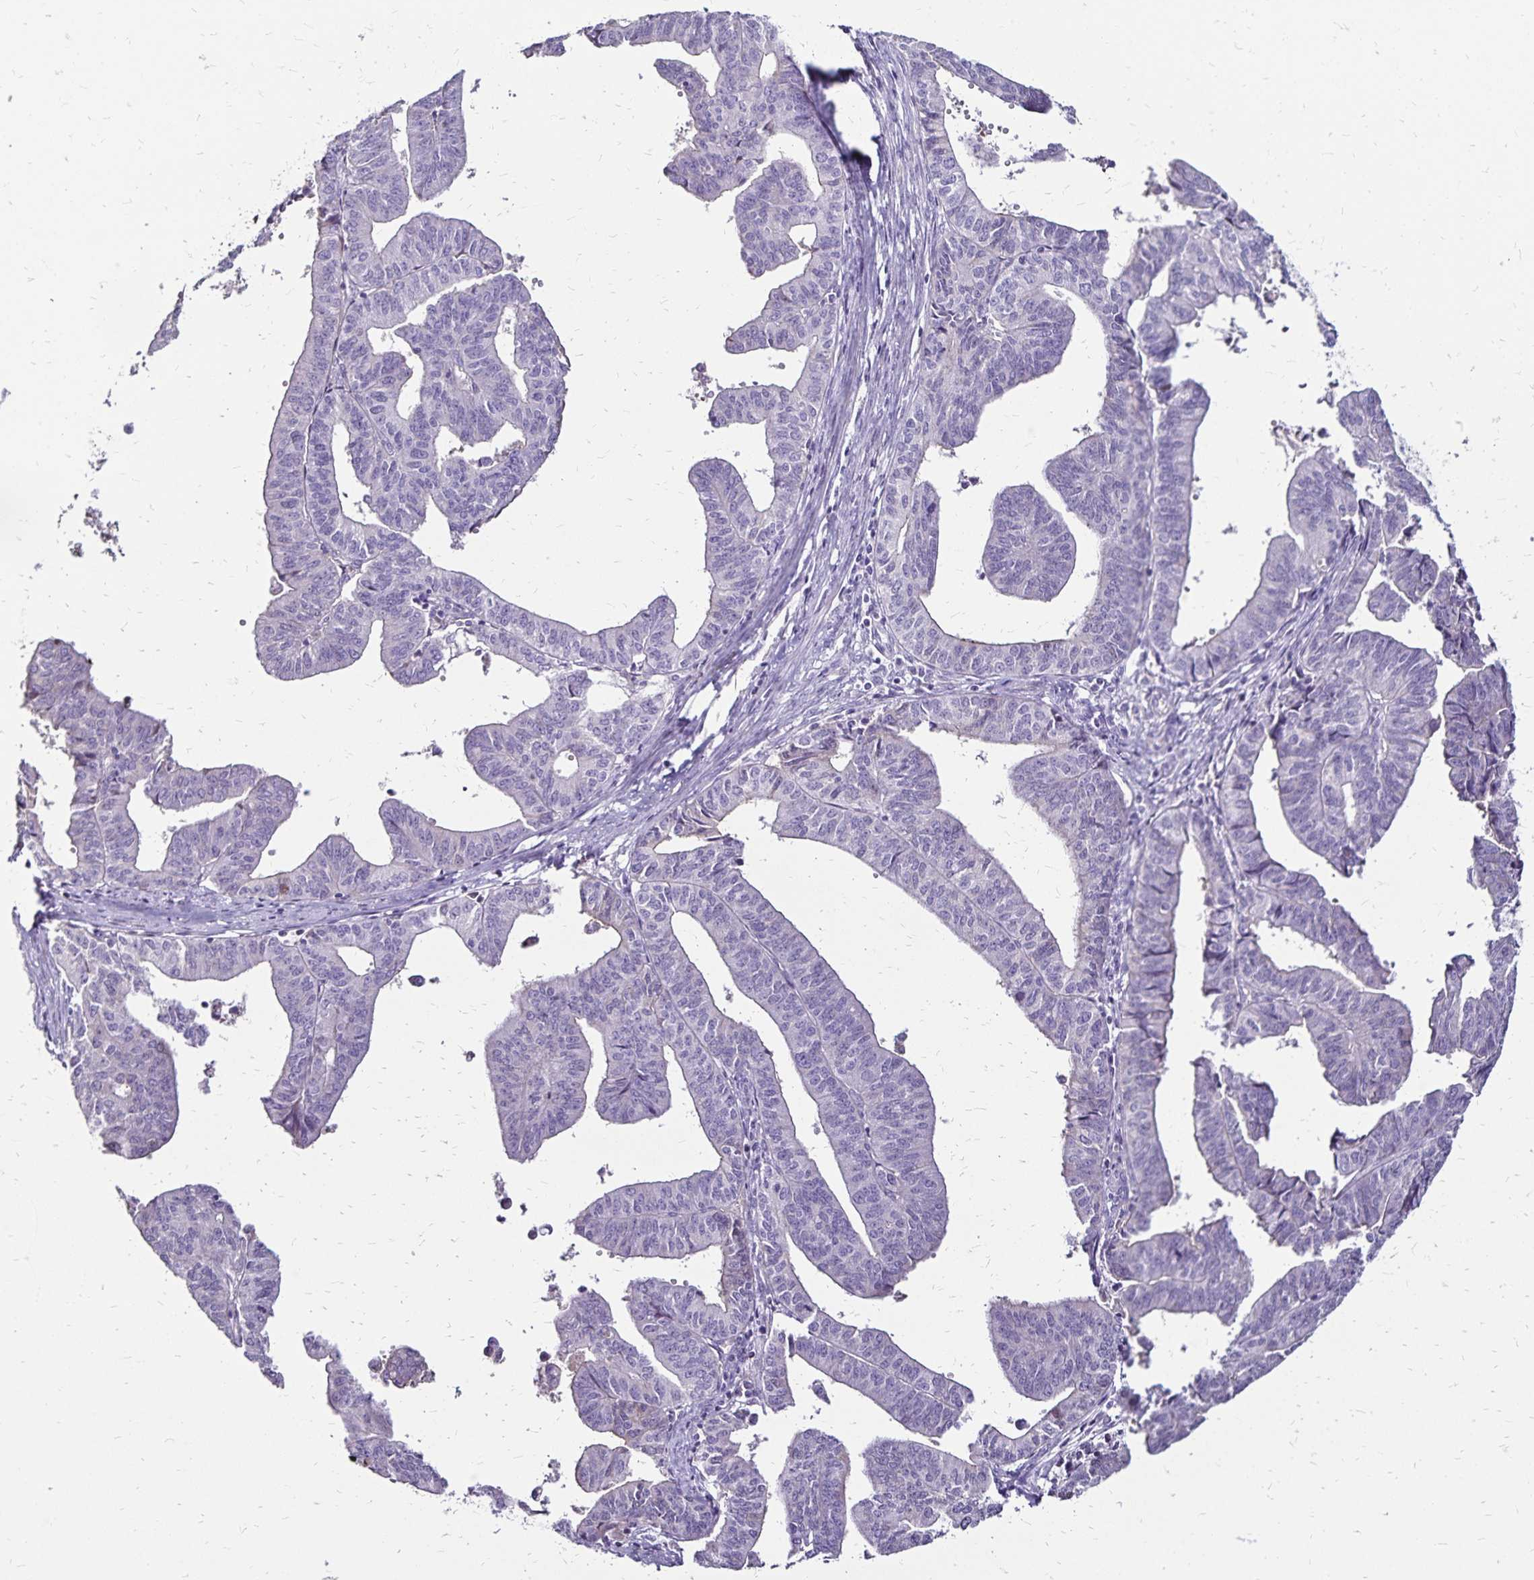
{"staining": {"intensity": "negative", "quantity": "none", "location": "none"}, "tissue": "endometrial cancer", "cell_type": "Tumor cells", "image_type": "cancer", "snomed": [{"axis": "morphology", "description": "Adenocarcinoma, NOS"}, {"axis": "topography", "description": "Endometrium"}], "caption": "High power microscopy histopathology image of an immunohistochemistry (IHC) histopathology image of endometrial cancer (adenocarcinoma), revealing no significant expression in tumor cells.", "gene": "KISS1", "patient": {"sex": "female", "age": 65}}